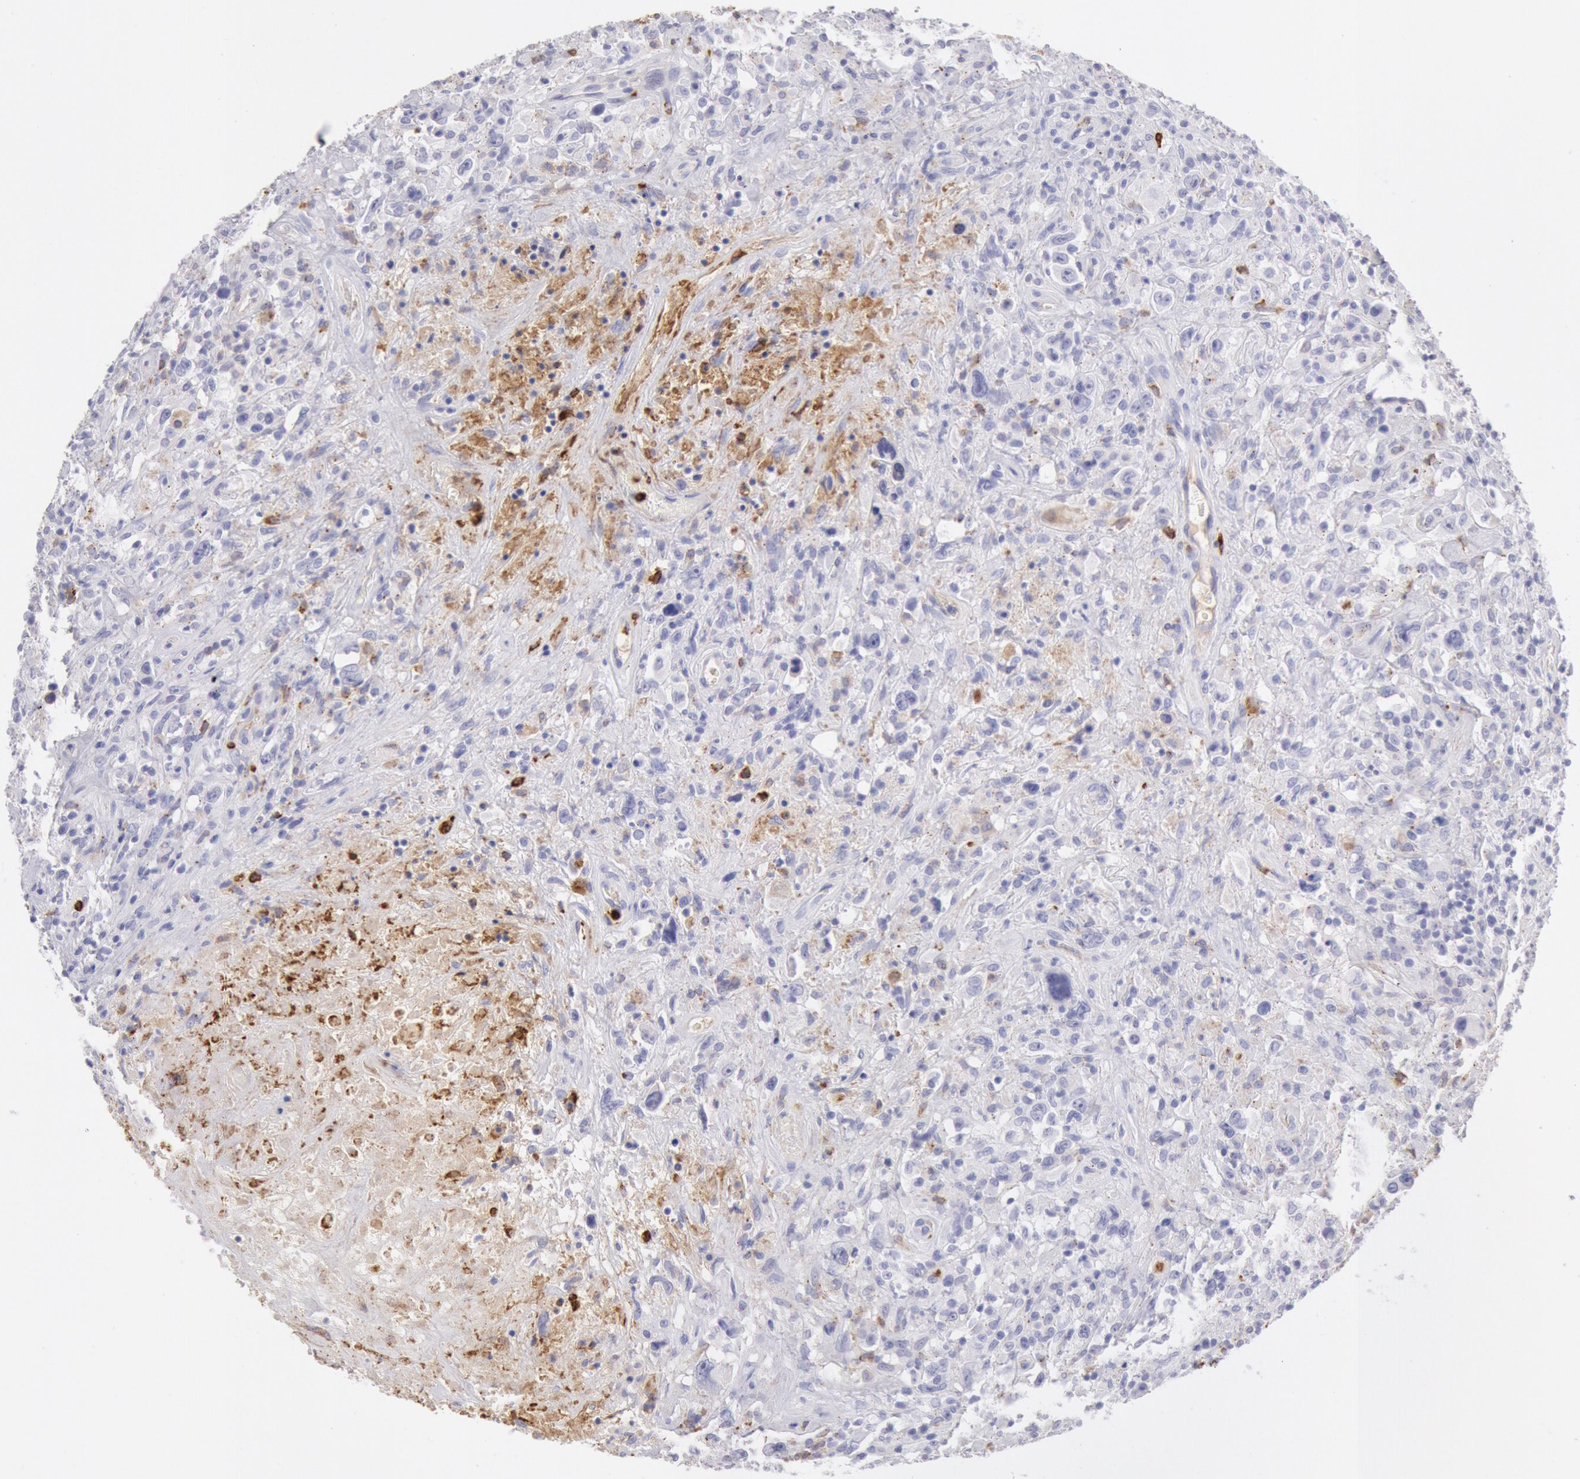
{"staining": {"intensity": "negative", "quantity": "none", "location": "none"}, "tissue": "lymphoma", "cell_type": "Tumor cells", "image_type": "cancer", "snomed": [{"axis": "morphology", "description": "Hodgkin's disease, NOS"}, {"axis": "topography", "description": "Lymph node"}], "caption": "Hodgkin's disease was stained to show a protein in brown. There is no significant expression in tumor cells. Brightfield microscopy of immunohistochemistry stained with DAB (brown) and hematoxylin (blue), captured at high magnification.", "gene": "FCN1", "patient": {"sex": "male", "age": 46}}